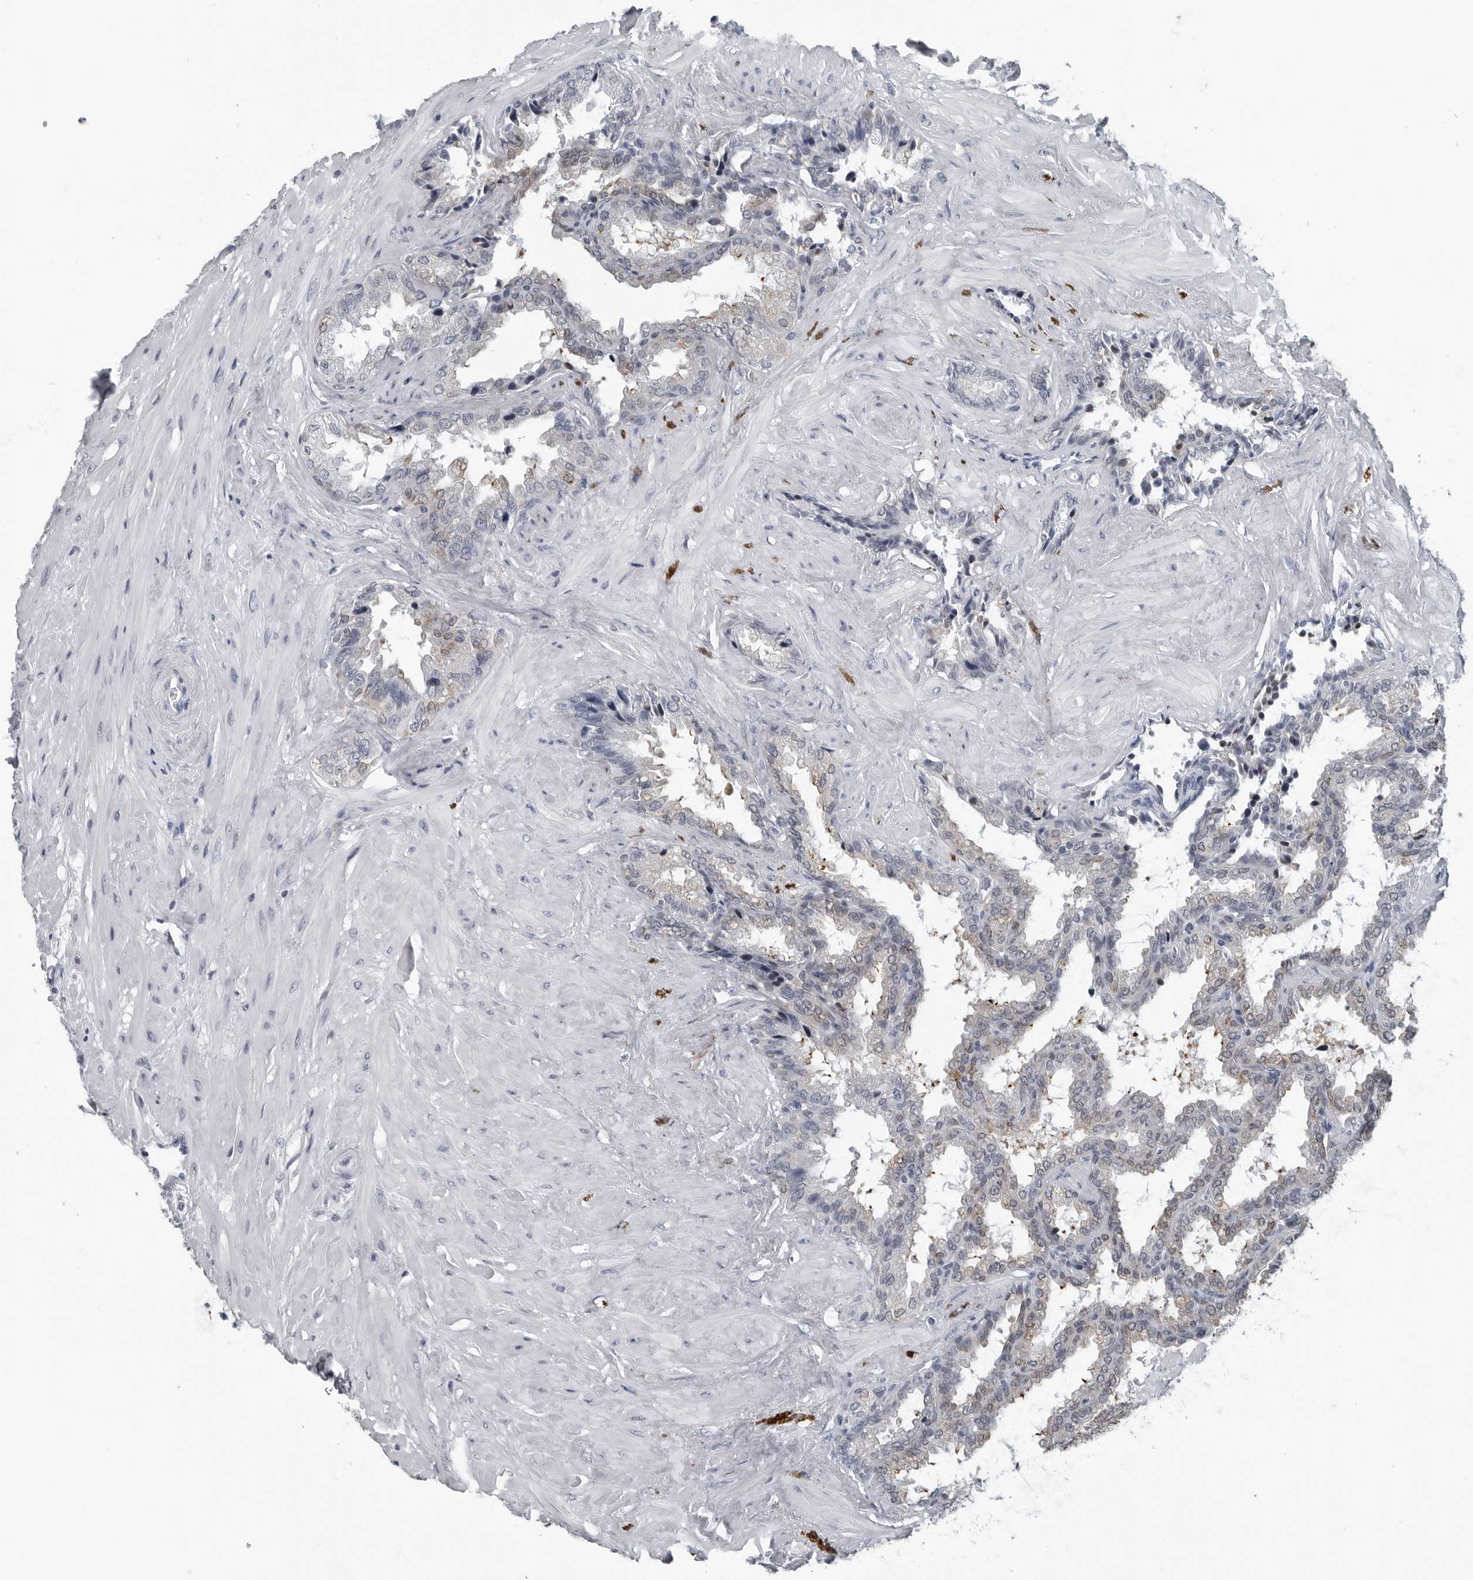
{"staining": {"intensity": "moderate", "quantity": "25%-75%", "location": "cytoplasmic/membranous"}, "tissue": "seminal vesicle", "cell_type": "Glandular cells", "image_type": "normal", "snomed": [{"axis": "morphology", "description": "Normal tissue, NOS"}, {"axis": "topography", "description": "Seminal veicle"}], "caption": "Human seminal vesicle stained with a brown dye displays moderate cytoplasmic/membranous positive staining in approximately 25%-75% of glandular cells.", "gene": "SPINK1", "patient": {"sex": "male", "age": 46}}